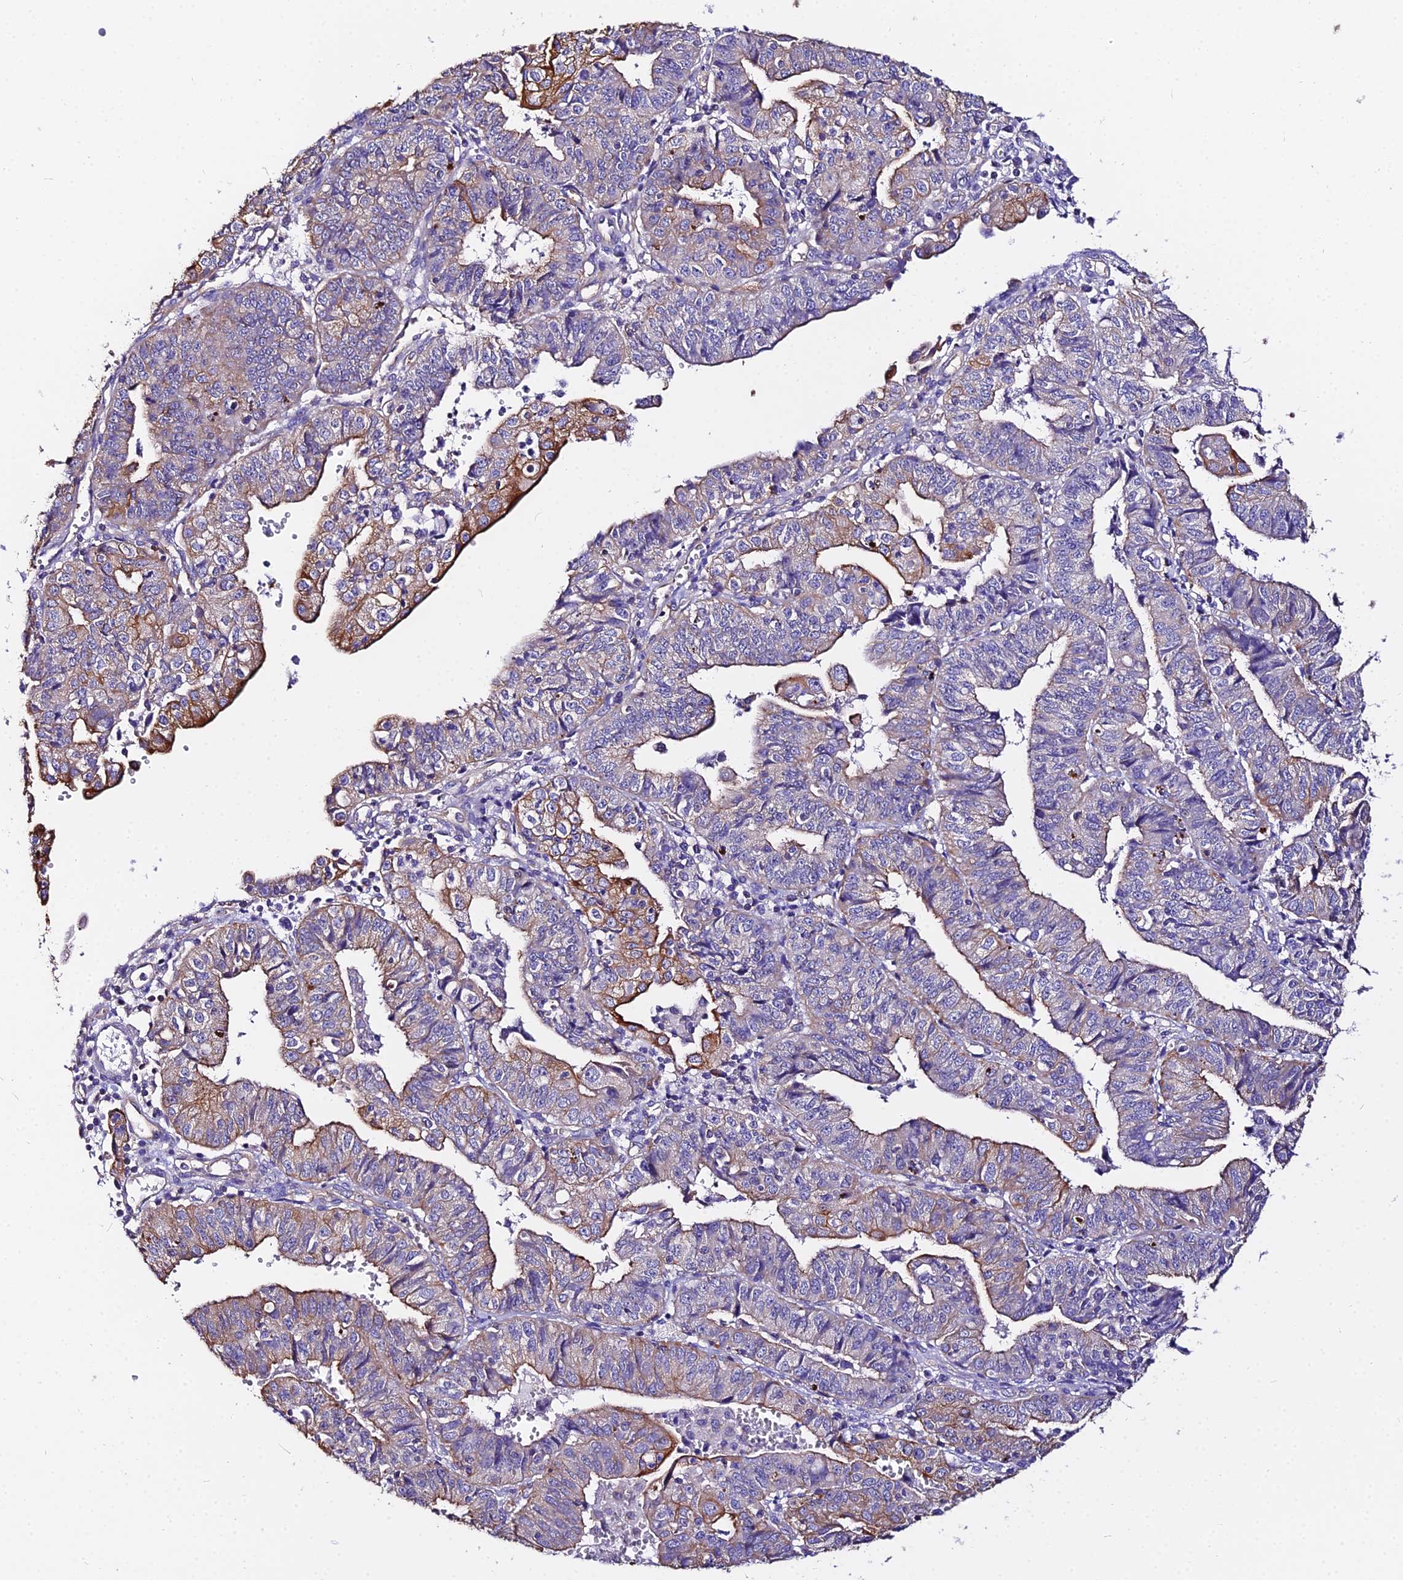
{"staining": {"intensity": "moderate", "quantity": "25%-75%", "location": "cytoplasmic/membranous"}, "tissue": "endometrial cancer", "cell_type": "Tumor cells", "image_type": "cancer", "snomed": [{"axis": "morphology", "description": "Adenocarcinoma, NOS"}, {"axis": "topography", "description": "Endometrium"}], "caption": "Human endometrial cancer stained for a protein (brown) reveals moderate cytoplasmic/membranous positive staining in approximately 25%-75% of tumor cells.", "gene": "DAW1", "patient": {"sex": "female", "age": 56}}